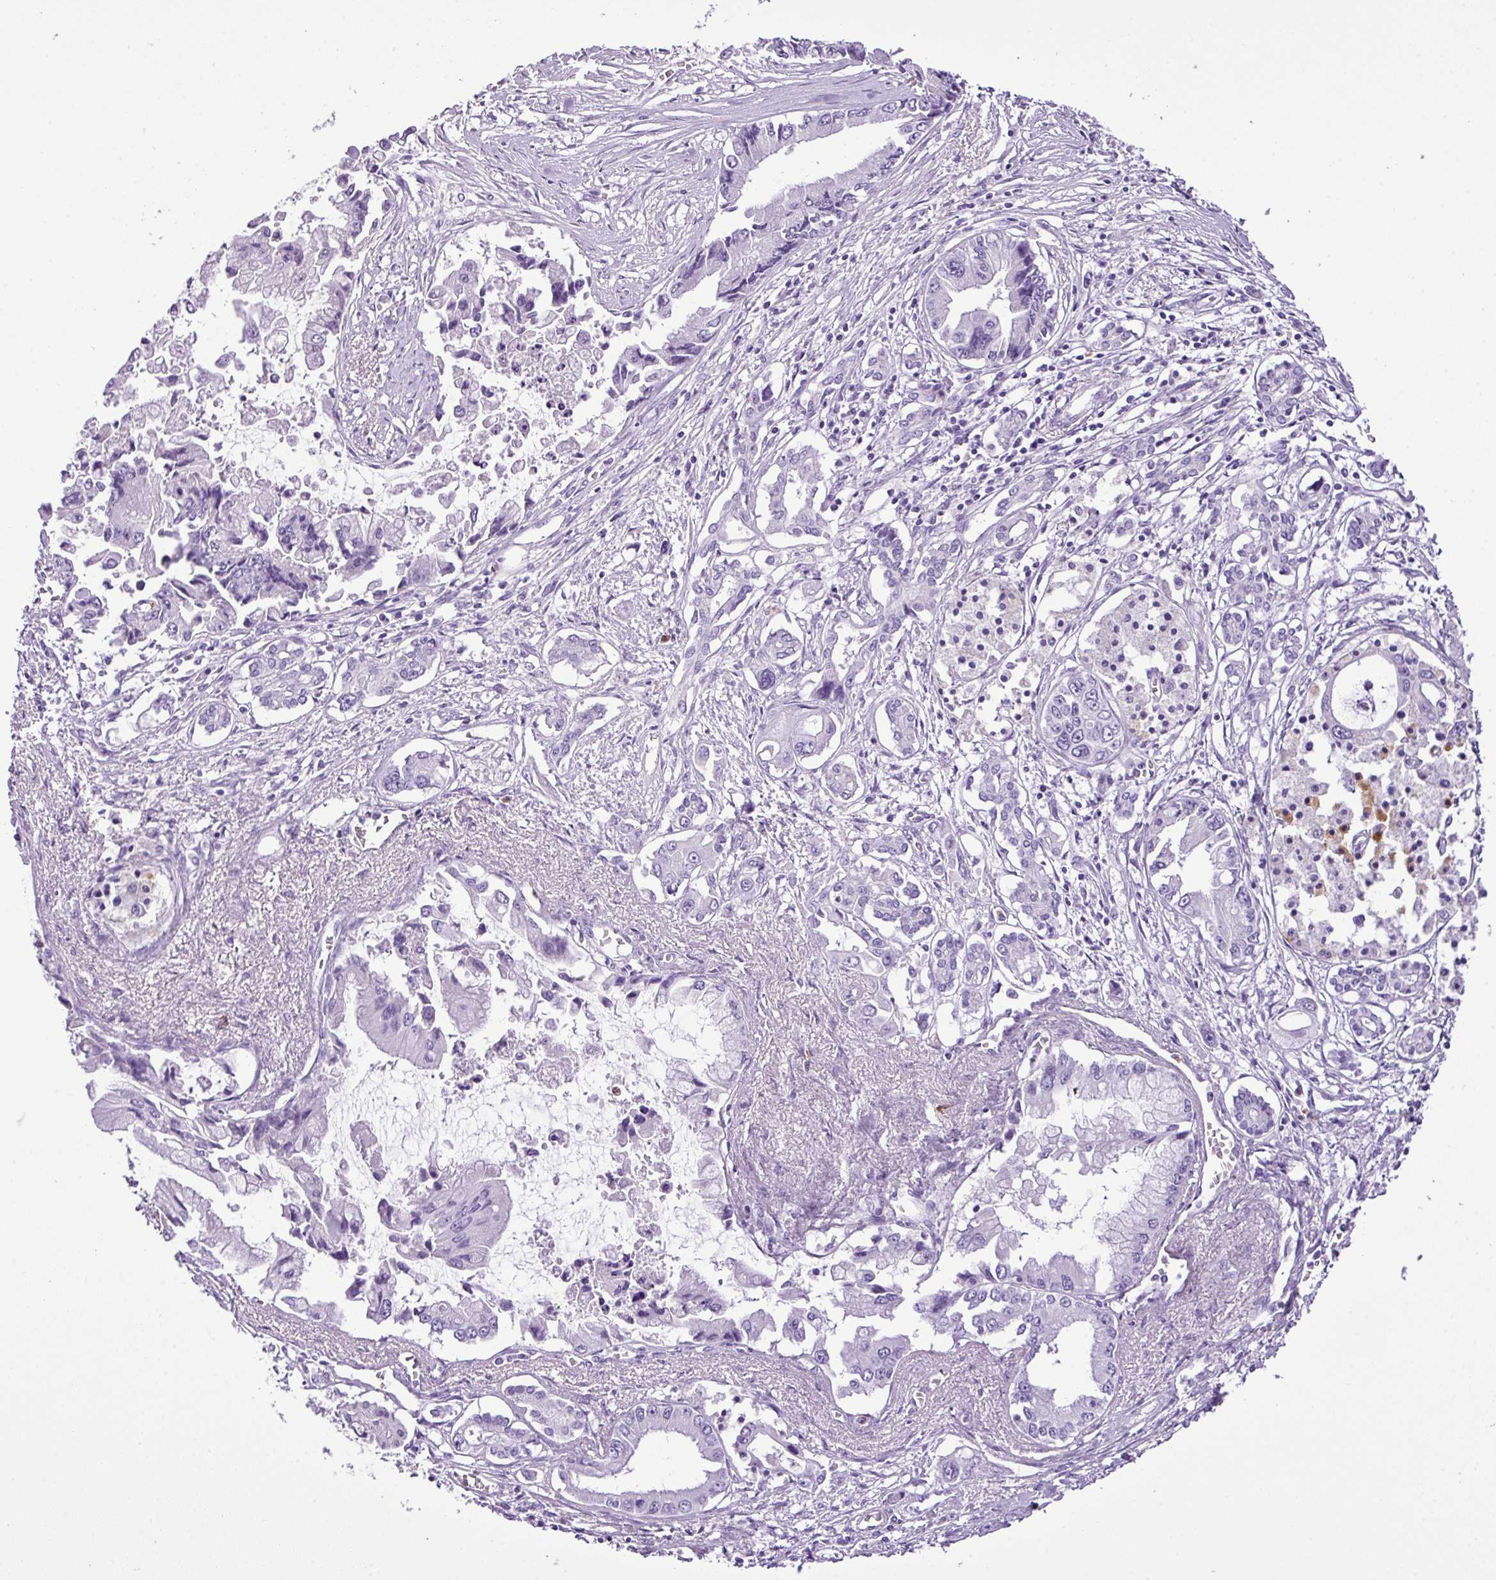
{"staining": {"intensity": "negative", "quantity": "none", "location": "none"}, "tissue": "pancreatic cancer", "cell_type": "Tumor cells", "image_type": "cancer", "snomed": [{"axis": "morphology", "description": "Adenocarcinoma, NOS"}, {"axis": "topography", "description": "Pancreas"}], "caption": "This is a photomicrograph of immunohistochemistry (IHC) staining of pancreatic cancer (adenocarcinoma), which shows no staining in tumor cells.", "gene": "HTR3E", "patient": {"sex": "male", "age": 84}}